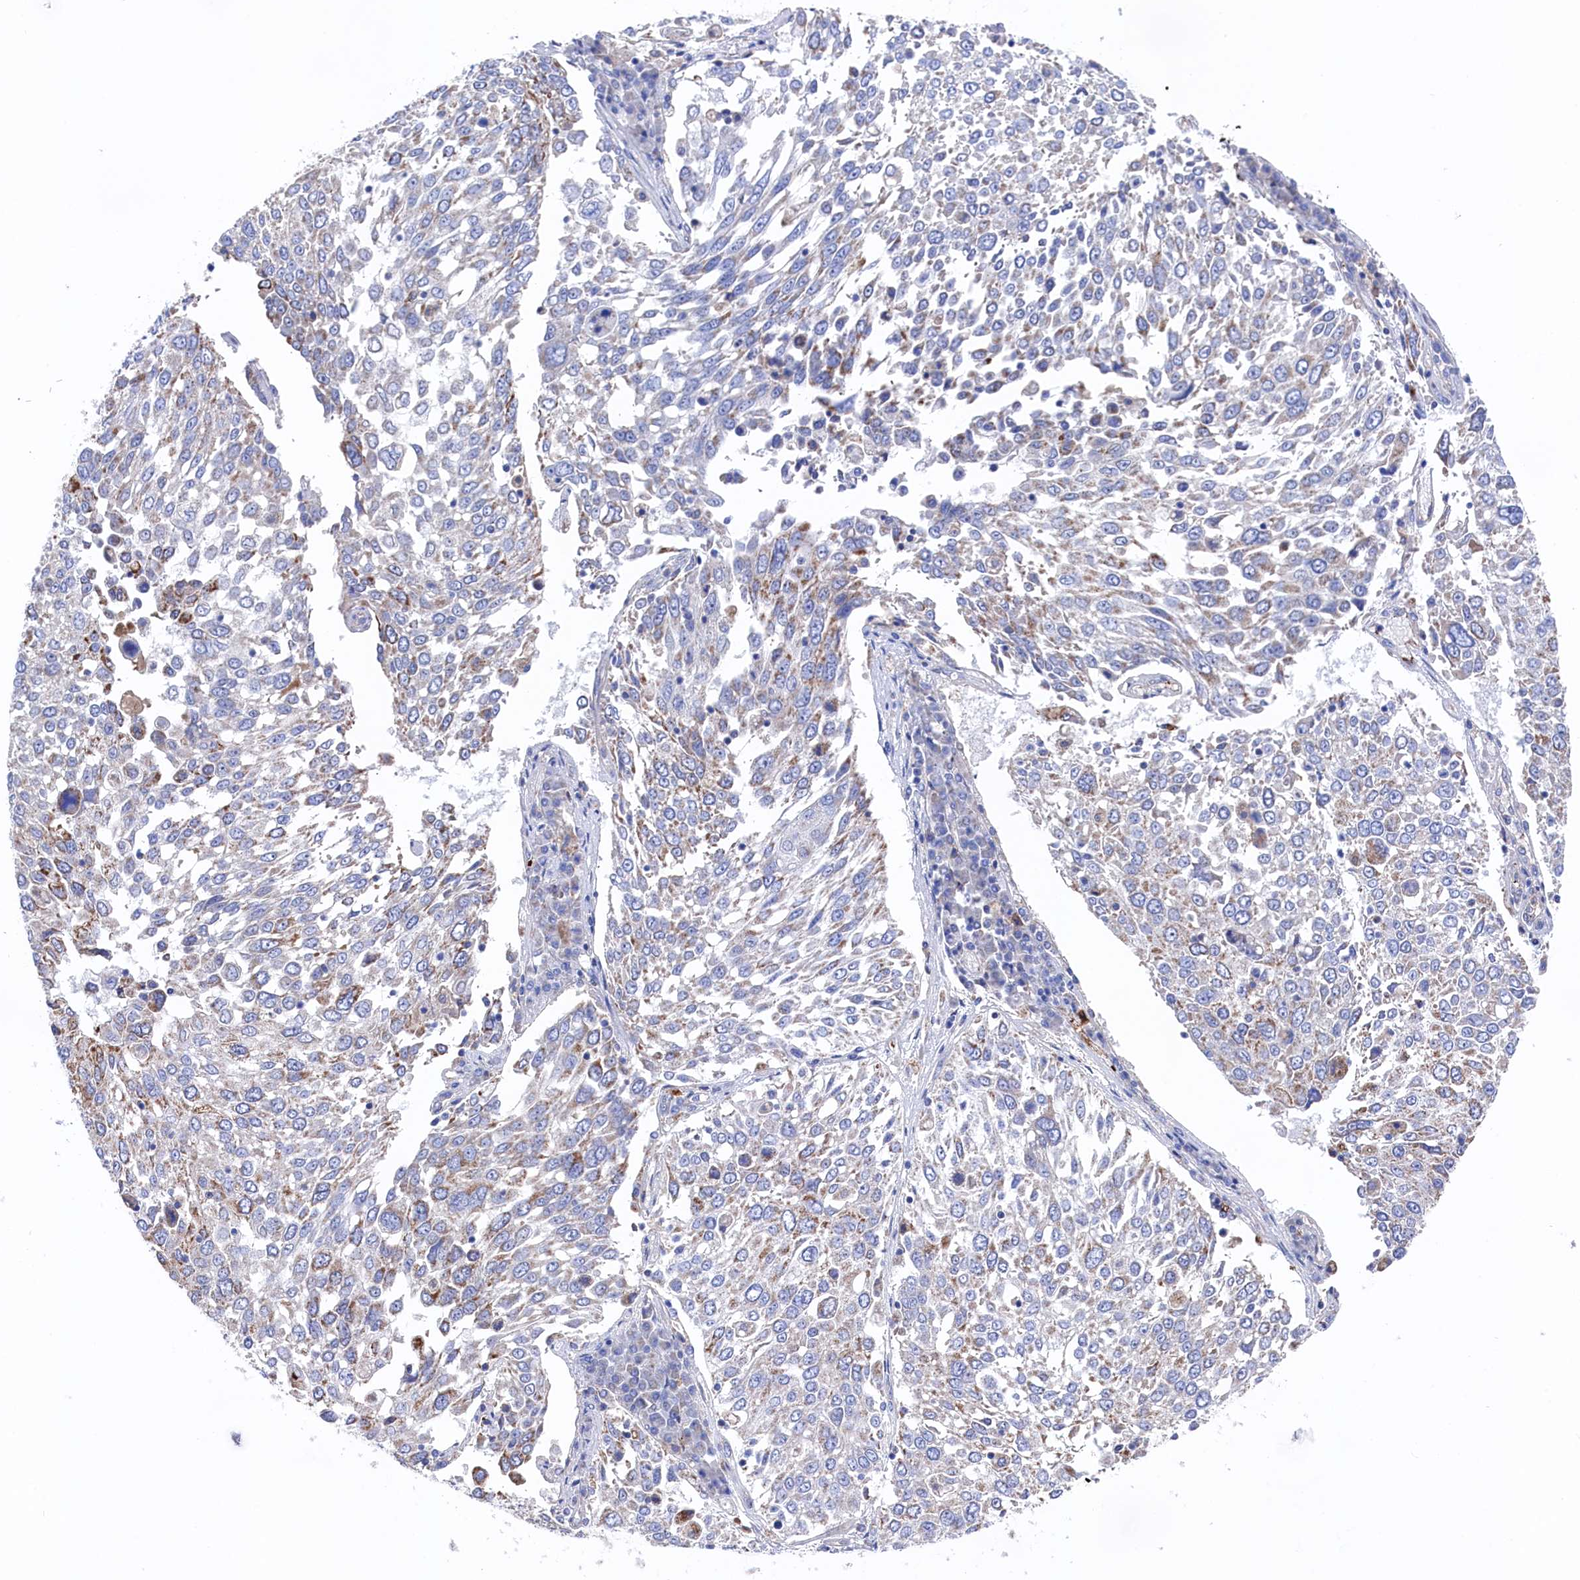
{"staining": {"intensity": "negative", "quantity": "none", "location": "none"}, "tissue": "lung cancer", "cell_type": "Tumor cells", "image_type": "cancer", "snomed": [{"axis": "morphology", "description": "Squamous cell carcinoma, NOS"}, {"axis": "topography", "description": "Lung"}], "caption": "Tumor cells show no significant protein positivity in lung squamous cell carcinoma. (Stains: DAB (3,3'-diaminobenzidine) immunohistochemistry (IHC) with hematoxylin counter stain, Microscopy: brightfield microscopy at high magnification).", "gene": "C12orf73", "patient": {"sex": "male", "age": 65}}